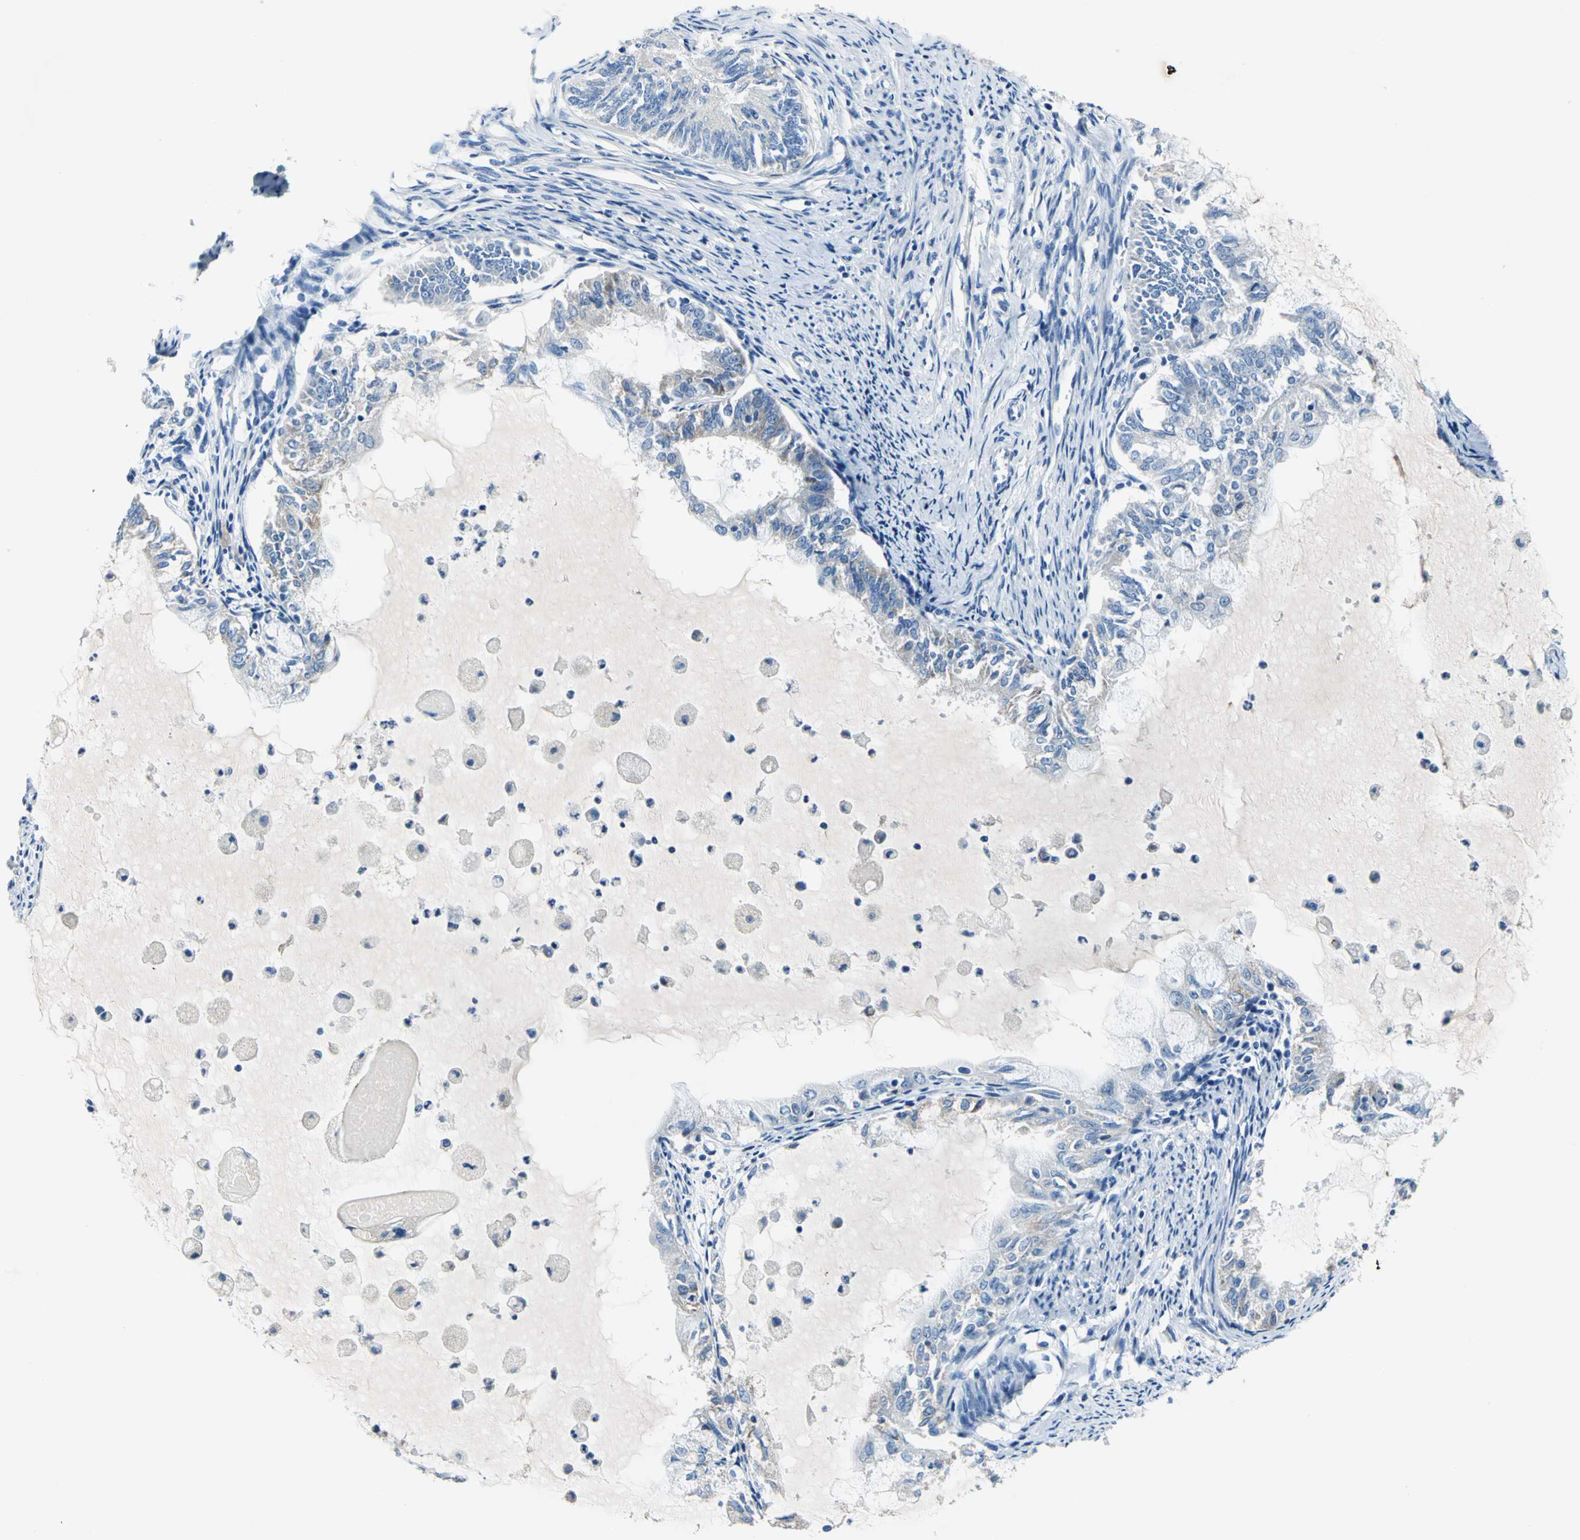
{"staining": {"intensity": "weak", "quantity": "25%-75%", "location": "cytoplasmic/membranous"}, "tissue": "endometrial cancer", "cell_type": "Tumor cells", "image_type": "cancer", "snomed": [{"axis": "morphology", "description": "Adenocarcinoma, NOS"}, {"axis": "topography", "description": "Endometrium"}], "caption": "Protein expression analysis of endometrial cancer shows weak cytoplasmic/membranous staining in about 25%-75% of tumor cells.", "gene": "TRIM25", "patient": {"sex": "female", "age": 86}}